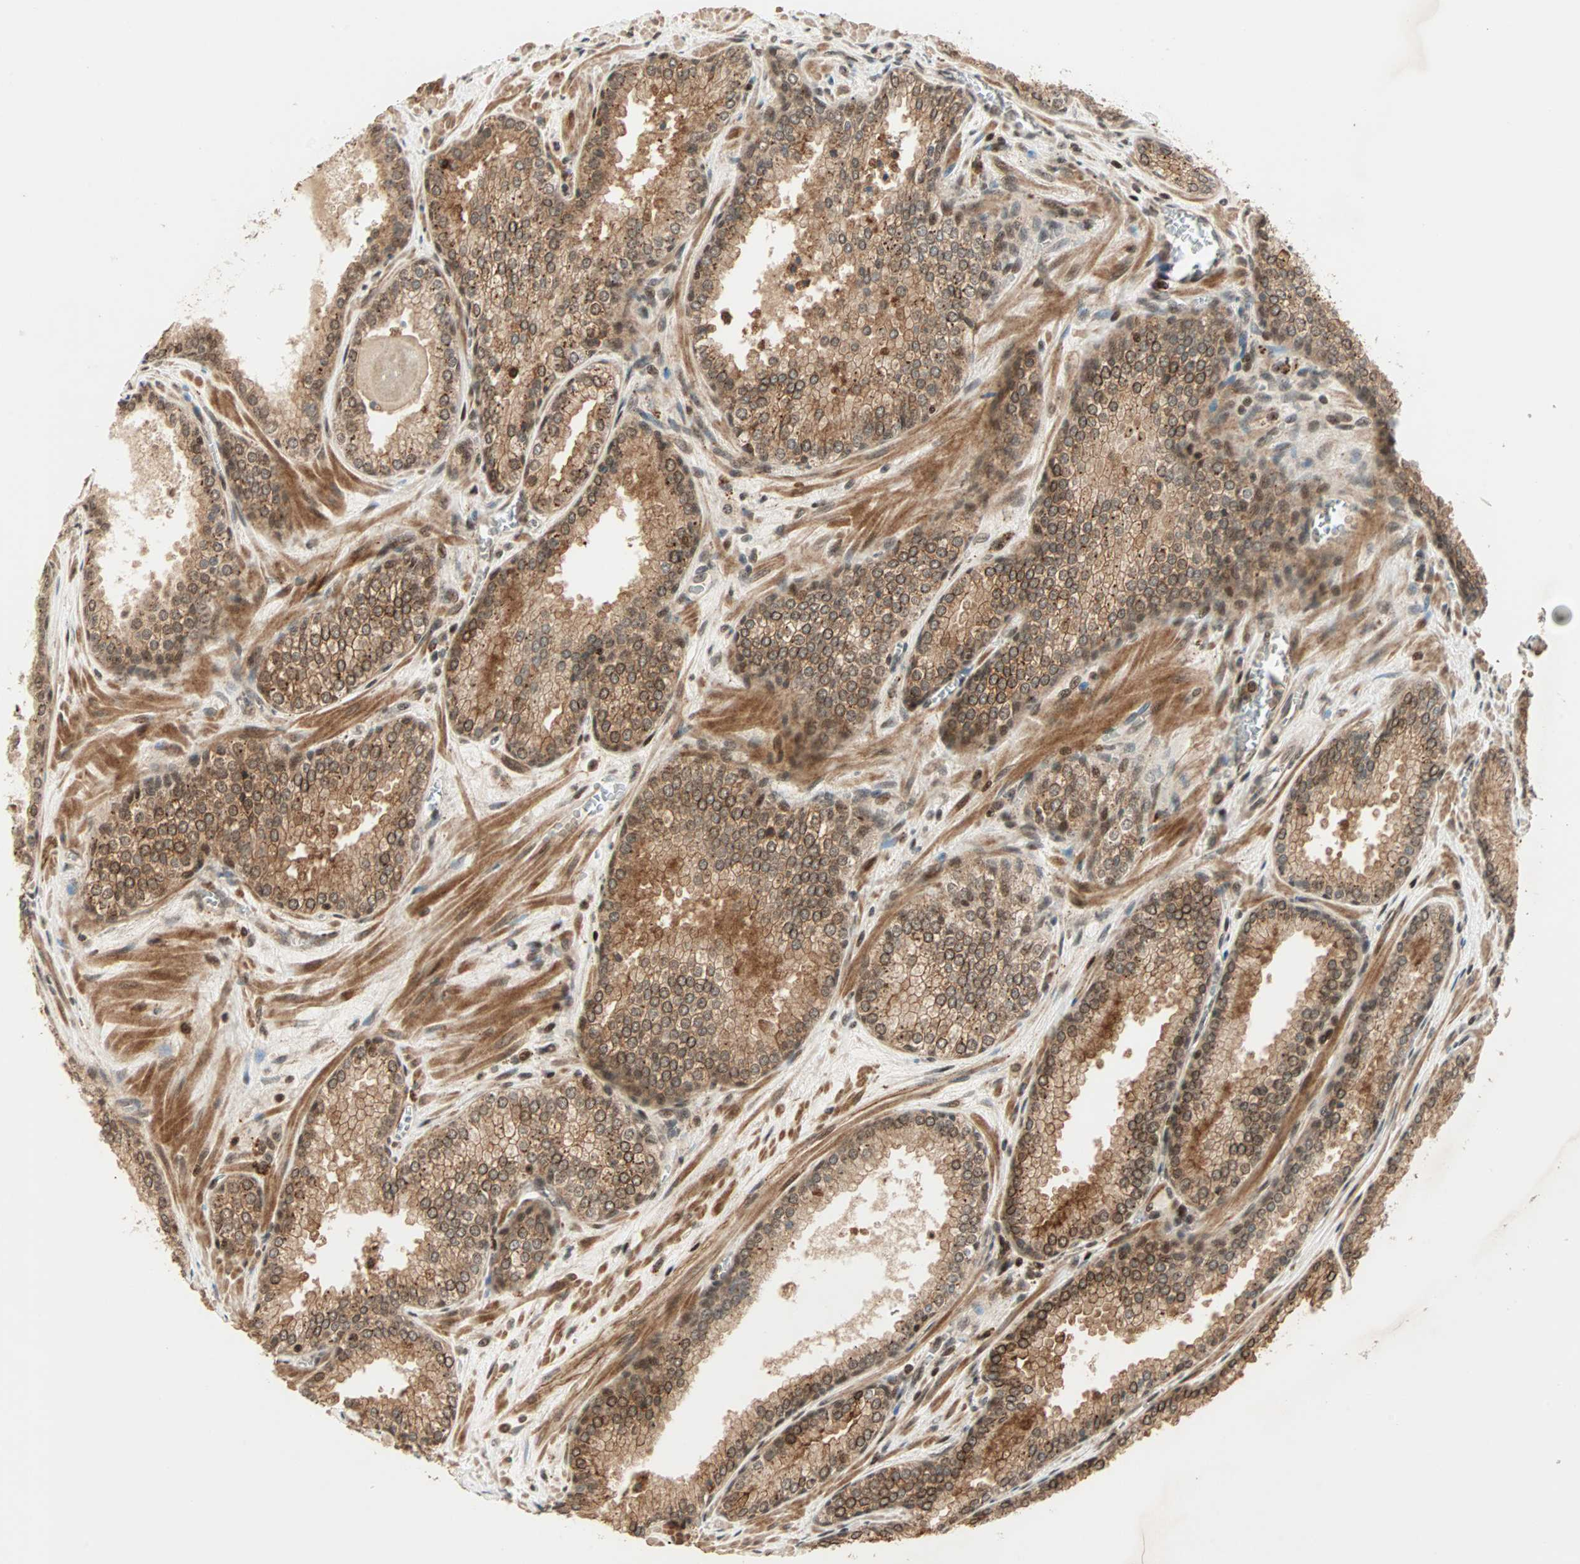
{"staining": {"intensity": "strong", "quantity": ">75%", "location": "cytoplasmic/membranous,nuclear"}, "tissue": "prostate cancer", "cell_type": "Tumor cells", "image_type": "cancer", "snomed": [{"axis": "morphology", "description": "Adenocarcinoma, Low grade"}, {"axis": "topography", "description": "Prostate"}], "caption": "IHC photomicrograph of neoplastic tissue: prostate cancer stained using immunohistochemistry demonstrates high levels of strong protein expression localized specifically in the cytoplasmic/membranous and nuclear of tumor cells, appearing as a cytoplasmic/membranous and nuclear brown color.", "gene": "ZBED9", "patient": {"sex": "male", "age": 60}}